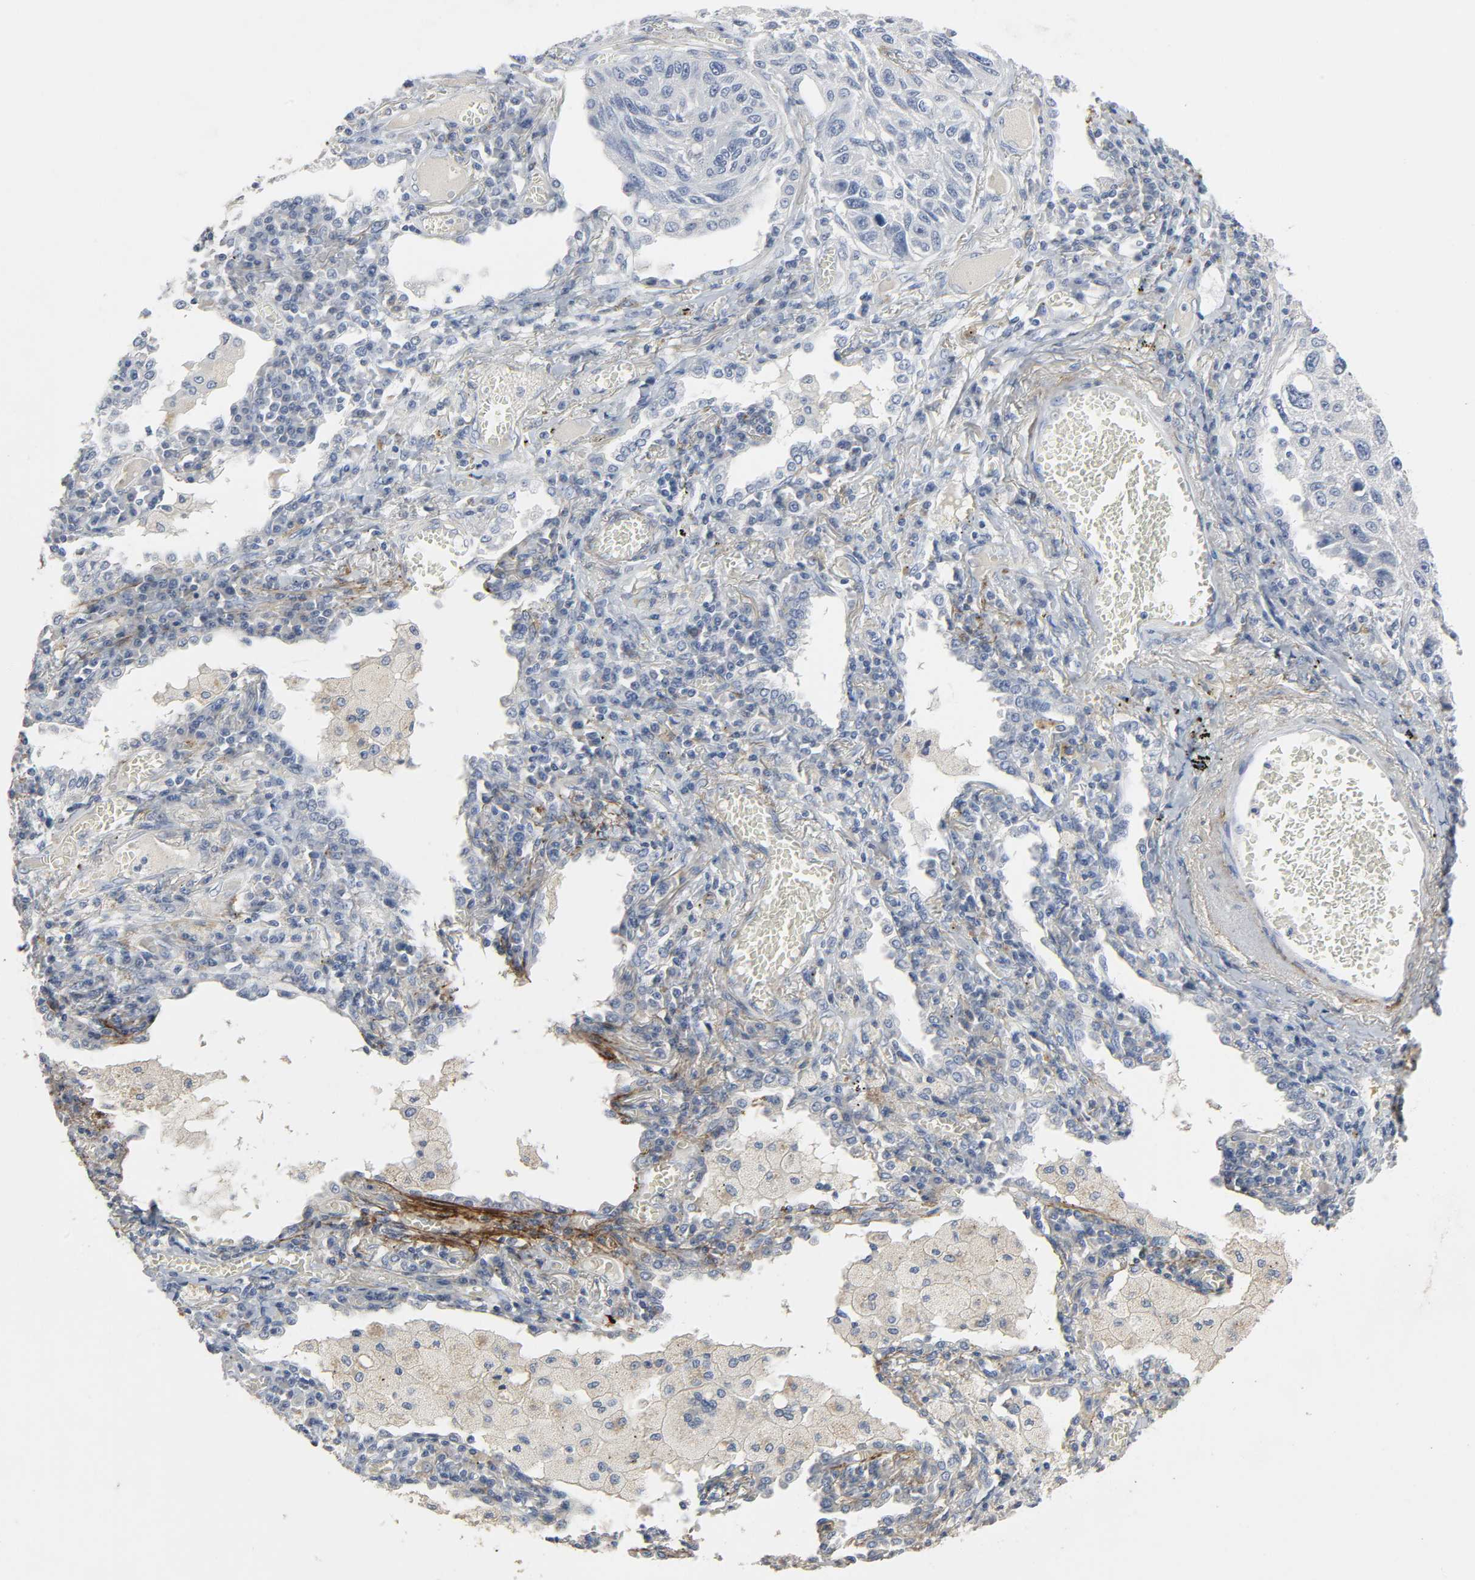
{"staining": {"intensity": "negative", "quantity": "none", "location": "none"}, "tissue": "lung cancer", "cell_type": "Tumor cells", "image_type": "cancer", "snomed": [{"axis": "morphology", "description": "Squamous cell carcinoma, NOS"}, {"axis": "topography", "description": "Lung"}], "caption": "Squamous cell carcinoma (lung) stained for a protein using IHC displays no positivity tumor cells.", "gene": "FBLN5", "patient": {"sex": "male", "age": 71}}